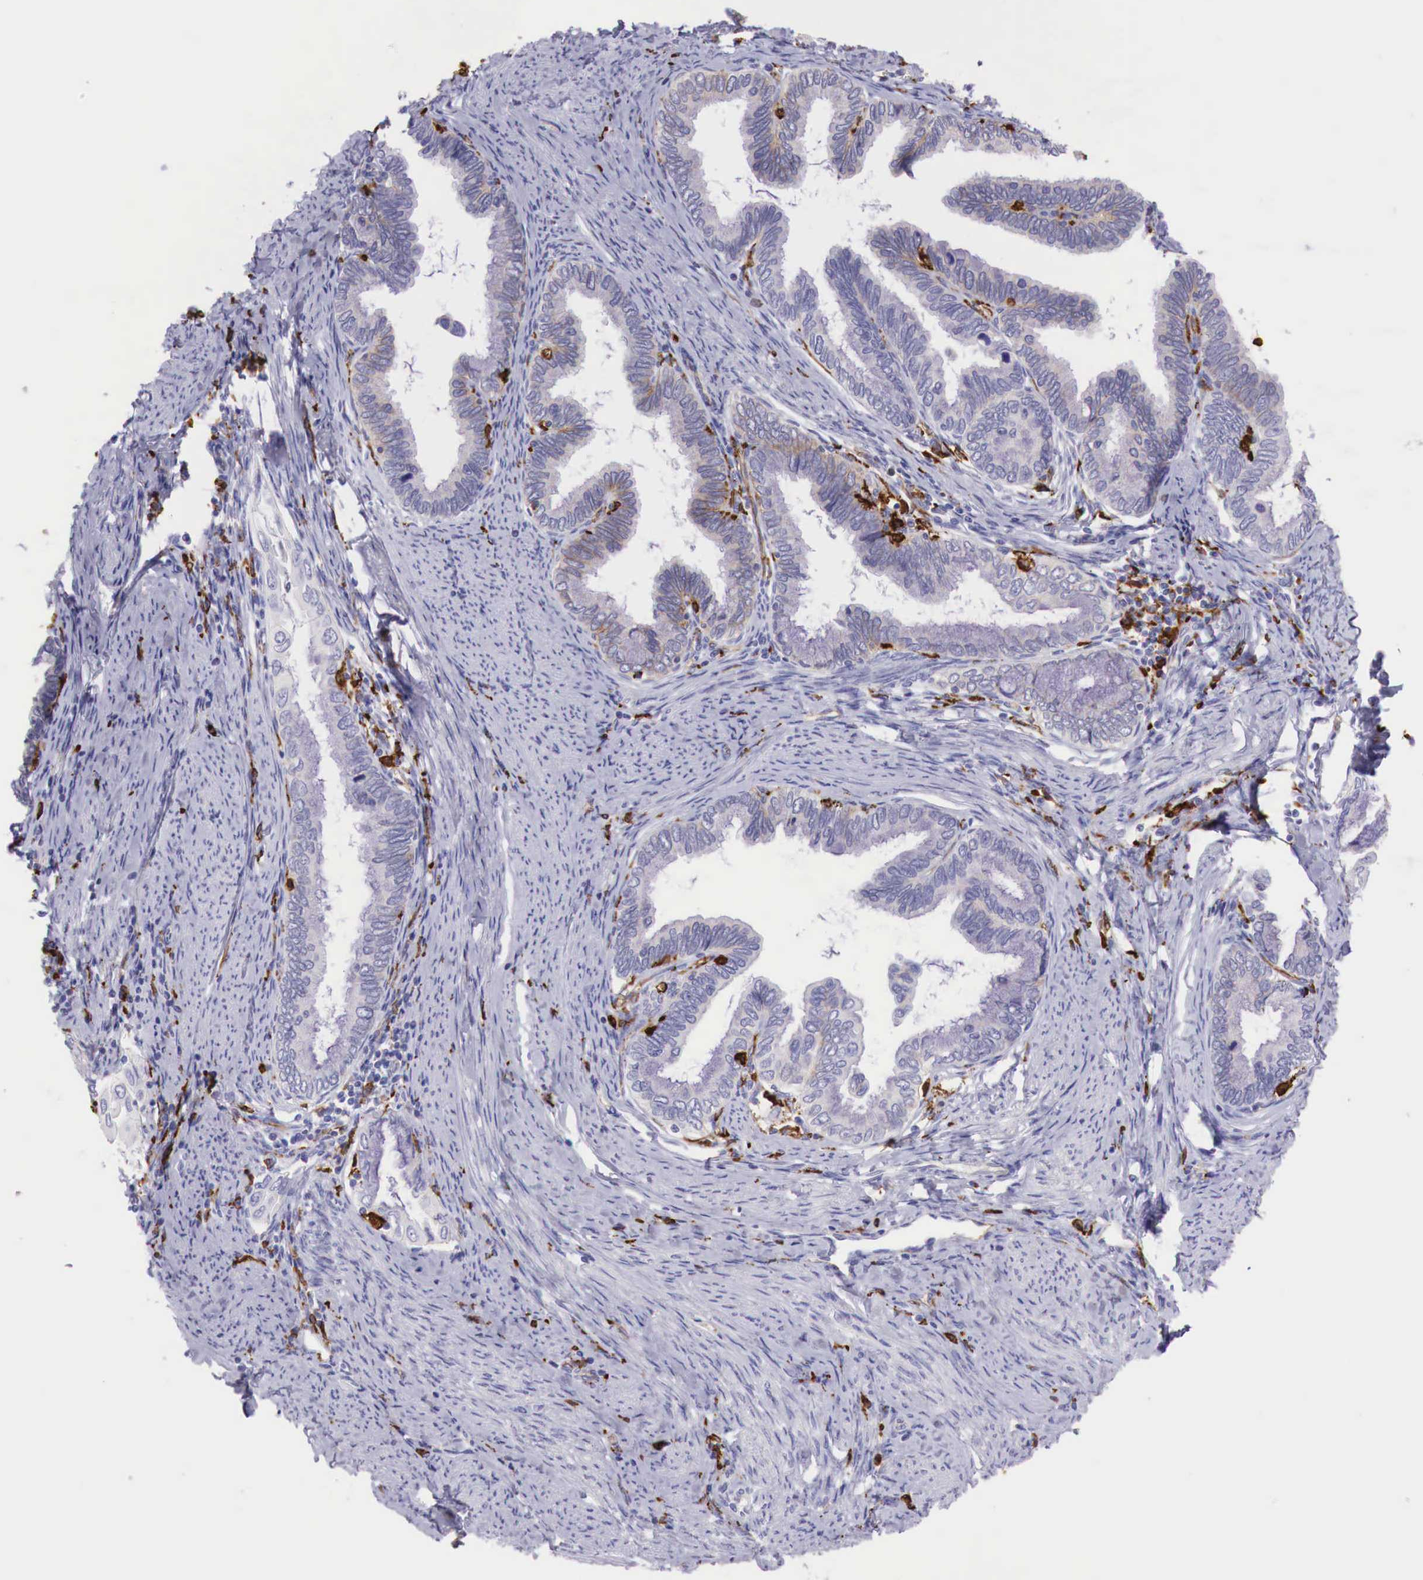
{"staining": {"intensity": "weak", "quantity": "<25%", "location": "cytoplasmic/membranous"}, "tissue": "cervical cancer", "cell_type": "Tumor cells", "image_type": "cancer", "snomed": [{"axis": "morphology", "description": "Adenocarcinoma, NOS"}, {"axis": "topography", "description": "Cervix"}], "caption": "A micrograph of human adenocarcinoma (cervical) is negative for staining in tumor cells.", "gene": "MSR1", "patient": {"sex": "female", "age": 49}}